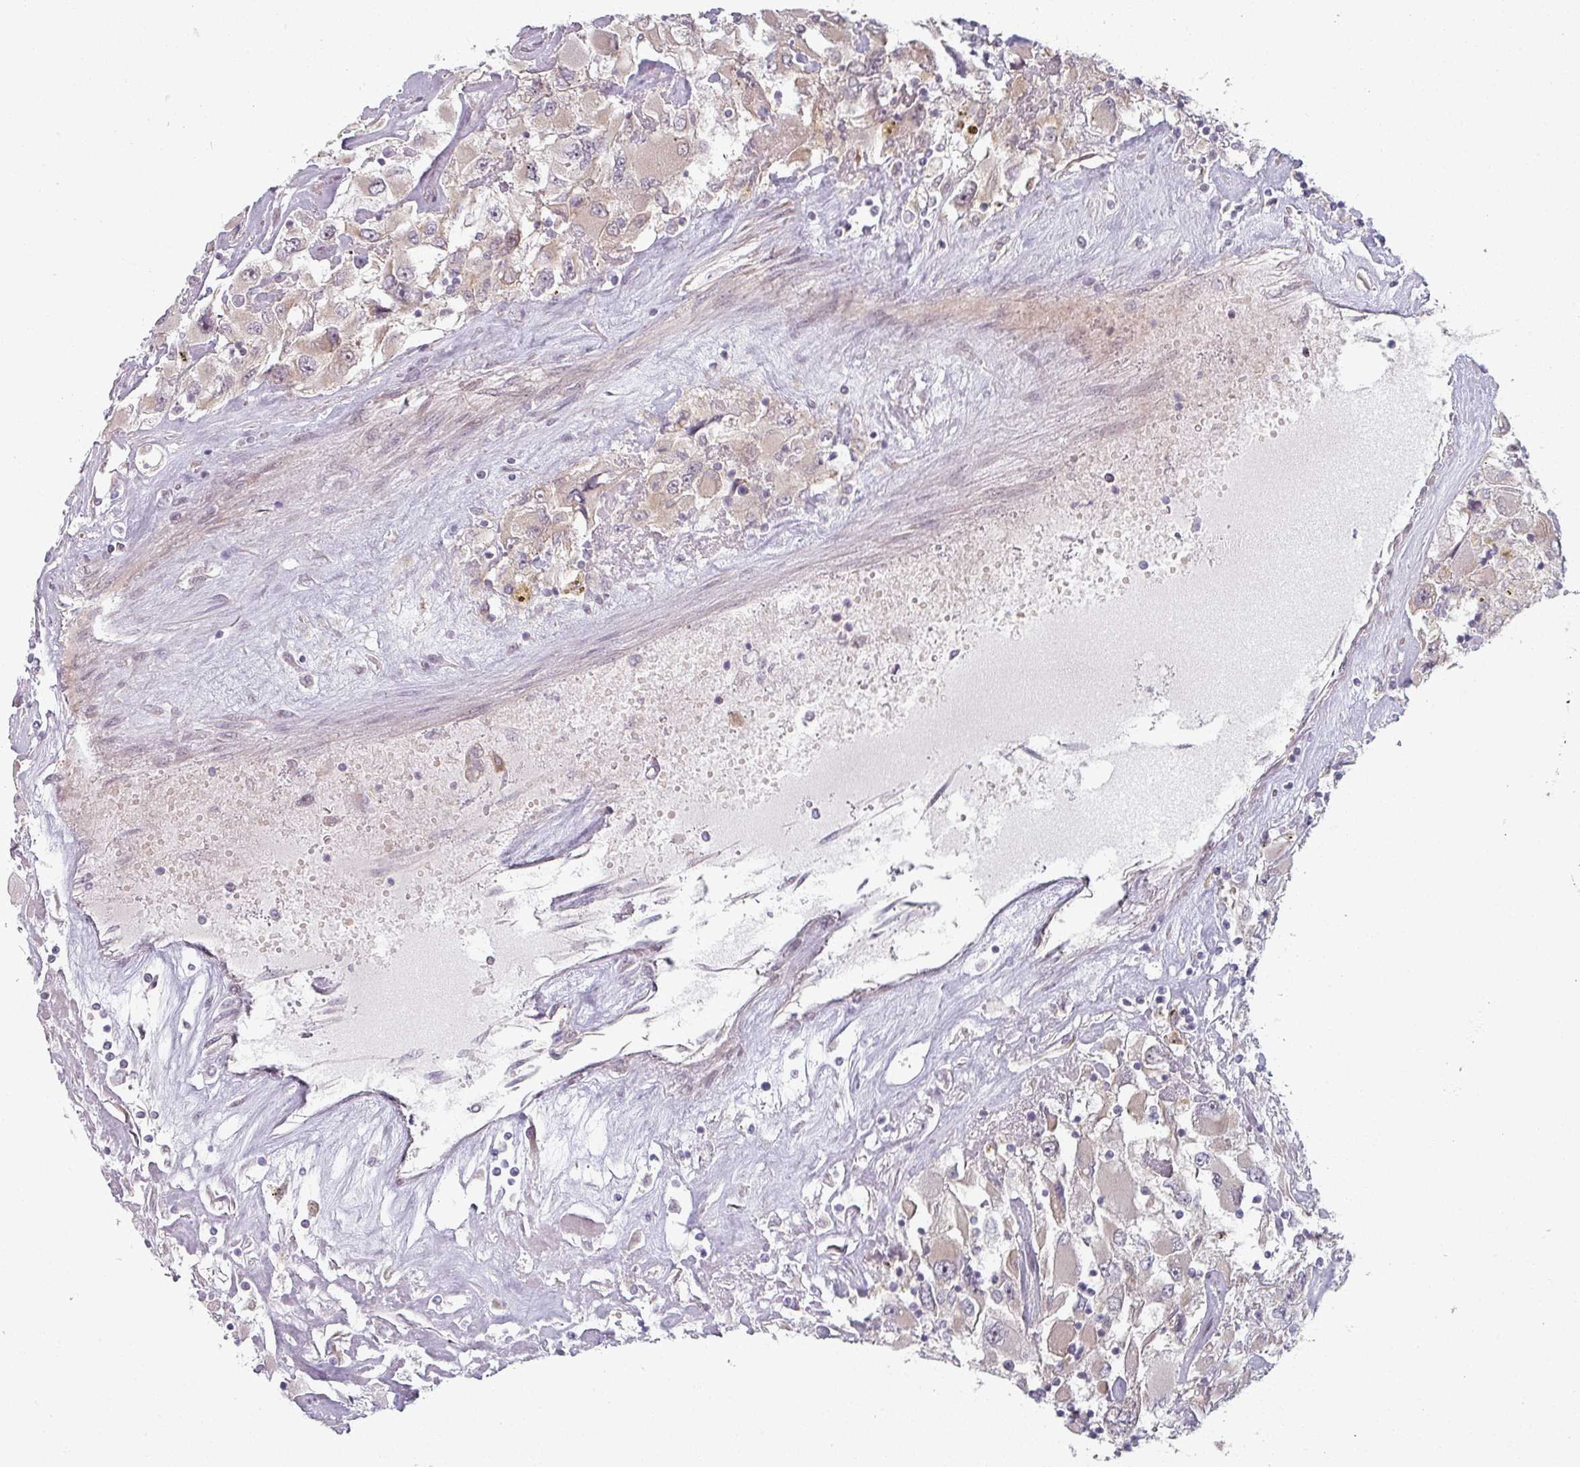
{"staining": {"intensity": "weak", "quantity": "25%-75%", "location": "cytoplasmic/membranous"}, "tissue": "renal cancer", "cell_type": "Tumor cells", "image_type": "cancer", "snomed": [{"axis": "morphology", "description": "Adenocarcinoma, NOS"}, {"axis": "topography", "description": "Kidney"}], "caption": "Protein analysis of renal cancer tissue reveals weak cytoplasmic/membranous staining in approximately 25%-75% of tumor cells.", "gene": "PLEKHJ1", "patient": {"sex": "female", "age": 52}}